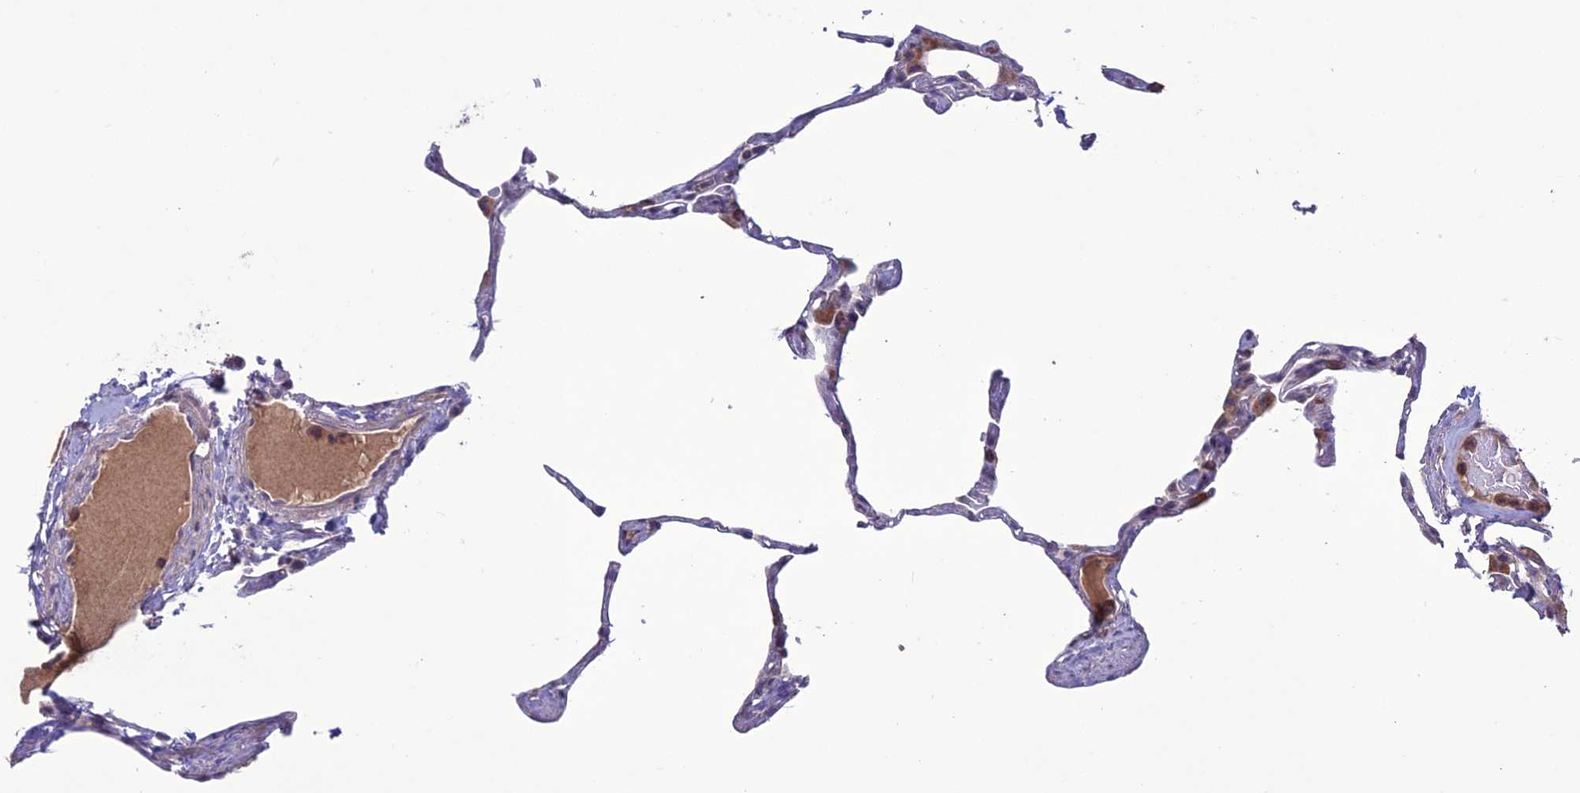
{"staining": {"intensity": "weak", "quantity": "<25%", "location": "cytoplasmic/membranous"}, "tissue": "lung", "cell_type": "Alveolar cells", "image_type": "normal", "snomed": [{"axis": "morphology", "description": "Normal tissue, NOS"}, {"axis": "topography", "description": "Lung"}], "caption": "This is an immunohistochemistry image of benign human lung. There is no positivity in alveolar cells.", "gene": "C2orf76", "patient": {"sex": "male", "age": 65}}